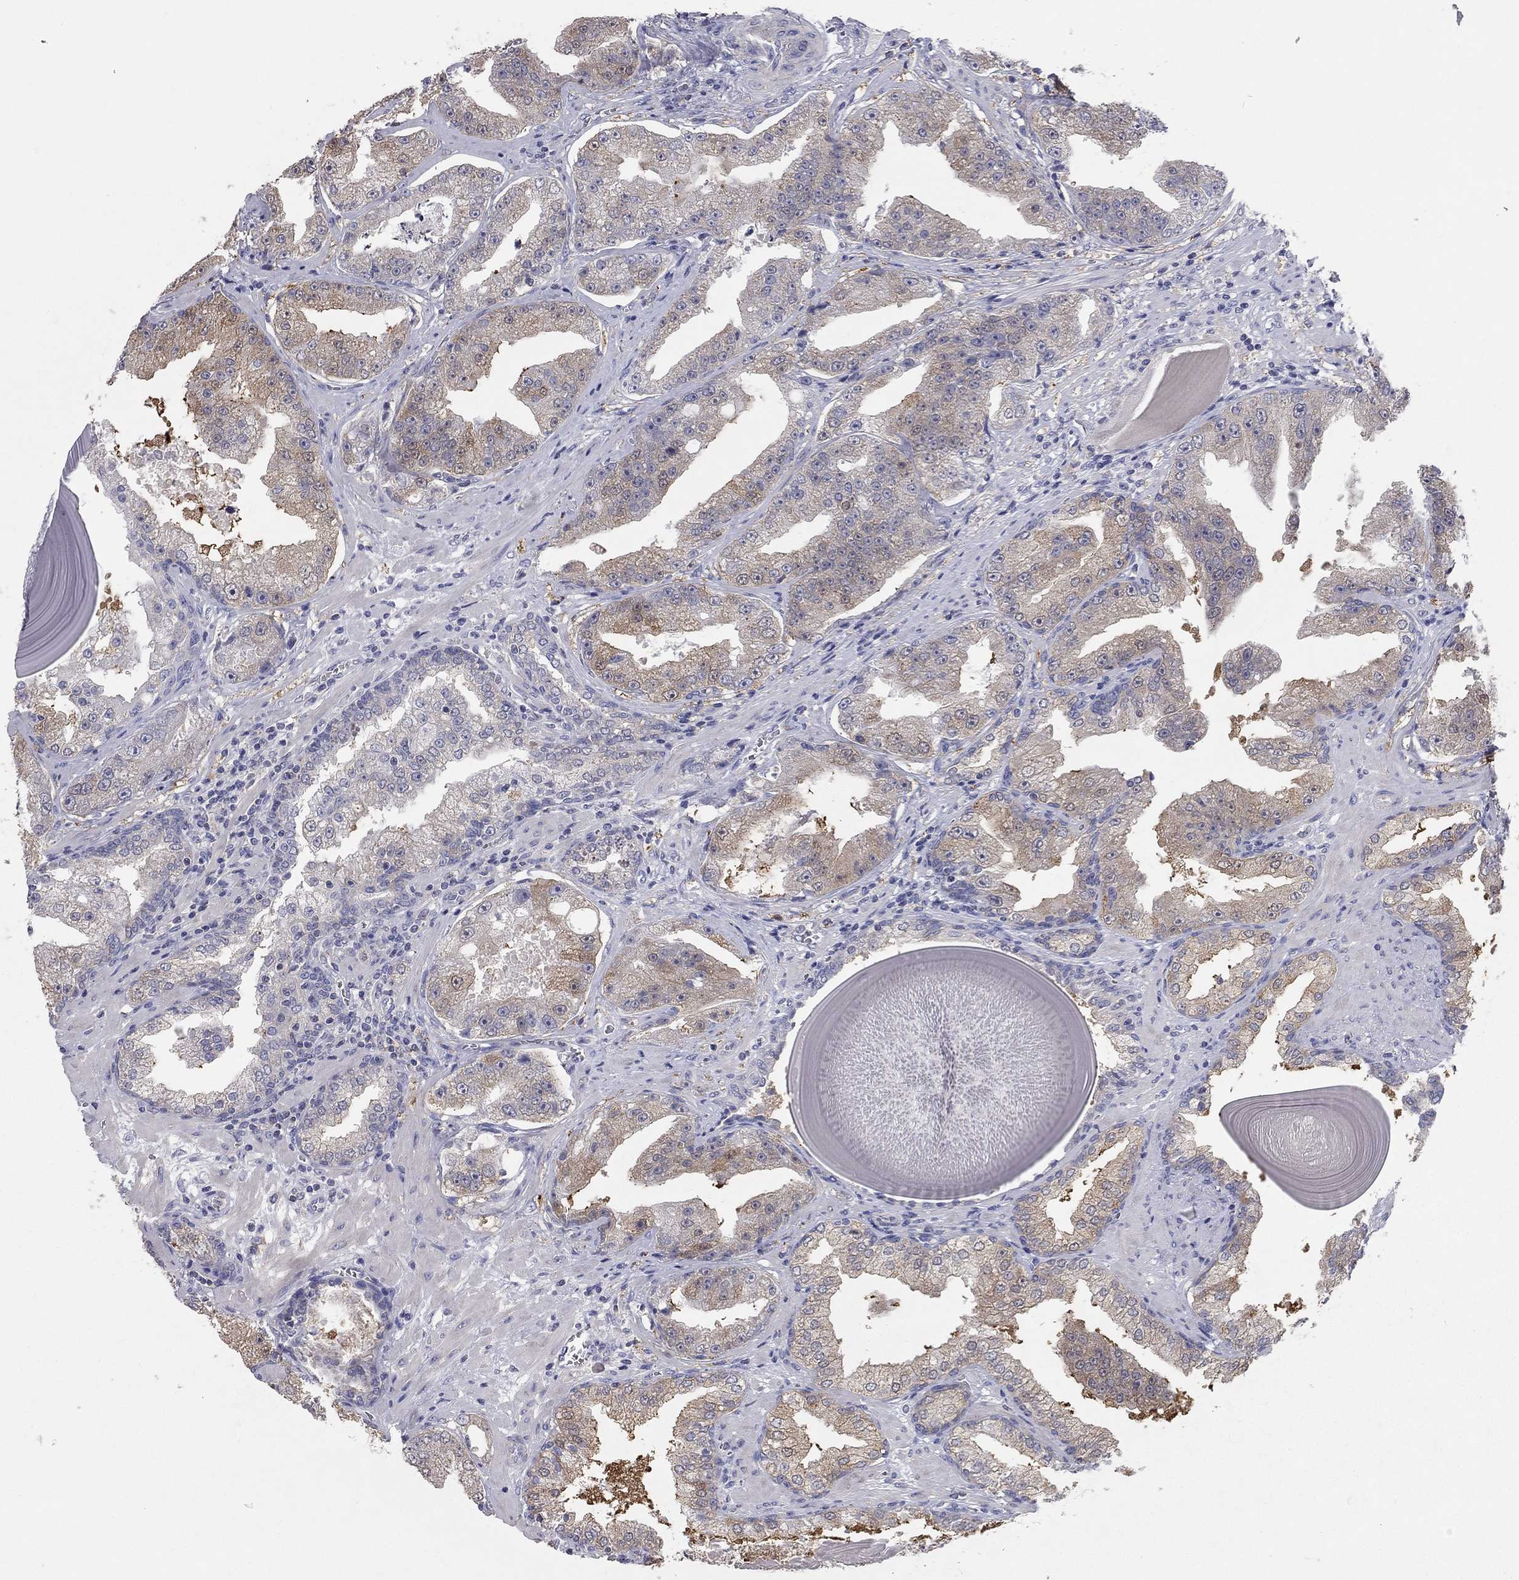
{"staining": {"intensity": "weak", "quantity": "25%-75%", "location": "cytoplasmic/membranous"}, "tissue": "prostate cancer", "cell_type": "Tumor cells", "image_type": "cancer", "snomed": [{"axis": "morphology", "description": "Adenocarcinoma, Low grade"}, {"axis": "topography", "description": "Prostate"}], "caption": "Protein staining by immunohistochemistry shows weak cytoplasmic/membranous staining in about 25%-75% of tumor cells in prostate low-grade adenocarcinoma.", "gene": "CFAP161", "patient": {"sex": "male", "age": 62}}